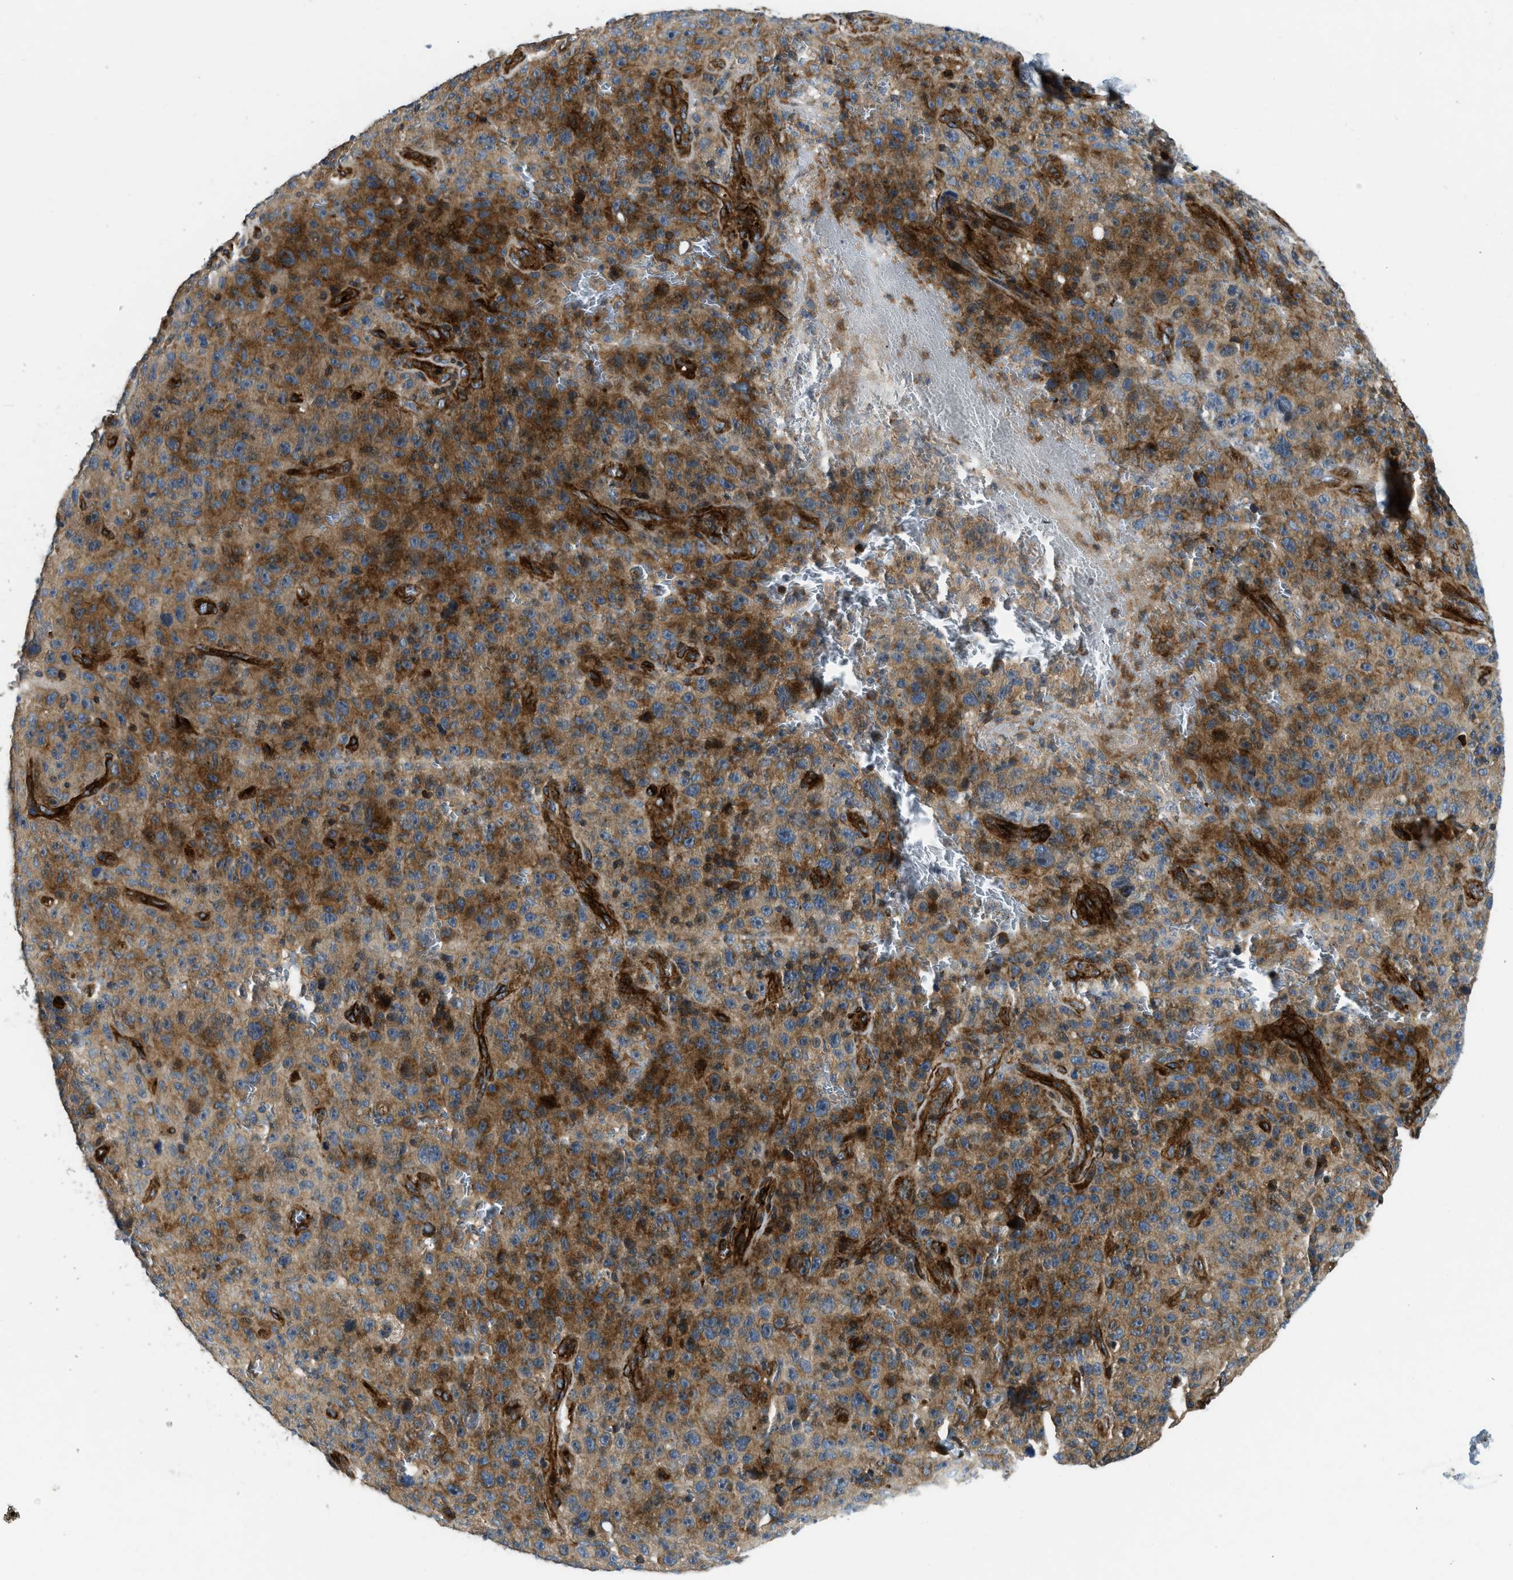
{"staining": {"intensity": "strong", "quantity": ">75%", "location": "cytoplasmic/membranous"}, "tissue": "melanoma", "cell_type": "Tumor cells", "image_type": "cancer", "snomed": [{"axis": "morphology", "description": "Malignant melanoma, NOS"}, {"axis": "topography", "description": "Skin"}], "caption": "Approximately >75% of tumor cells in melanoma show strong cytoplasmic/membranous protein positivity as visualized by brown immunohistochemical staining.", "gene": "NYNRIN", "patient": {"sex": "female", "age": 82}}